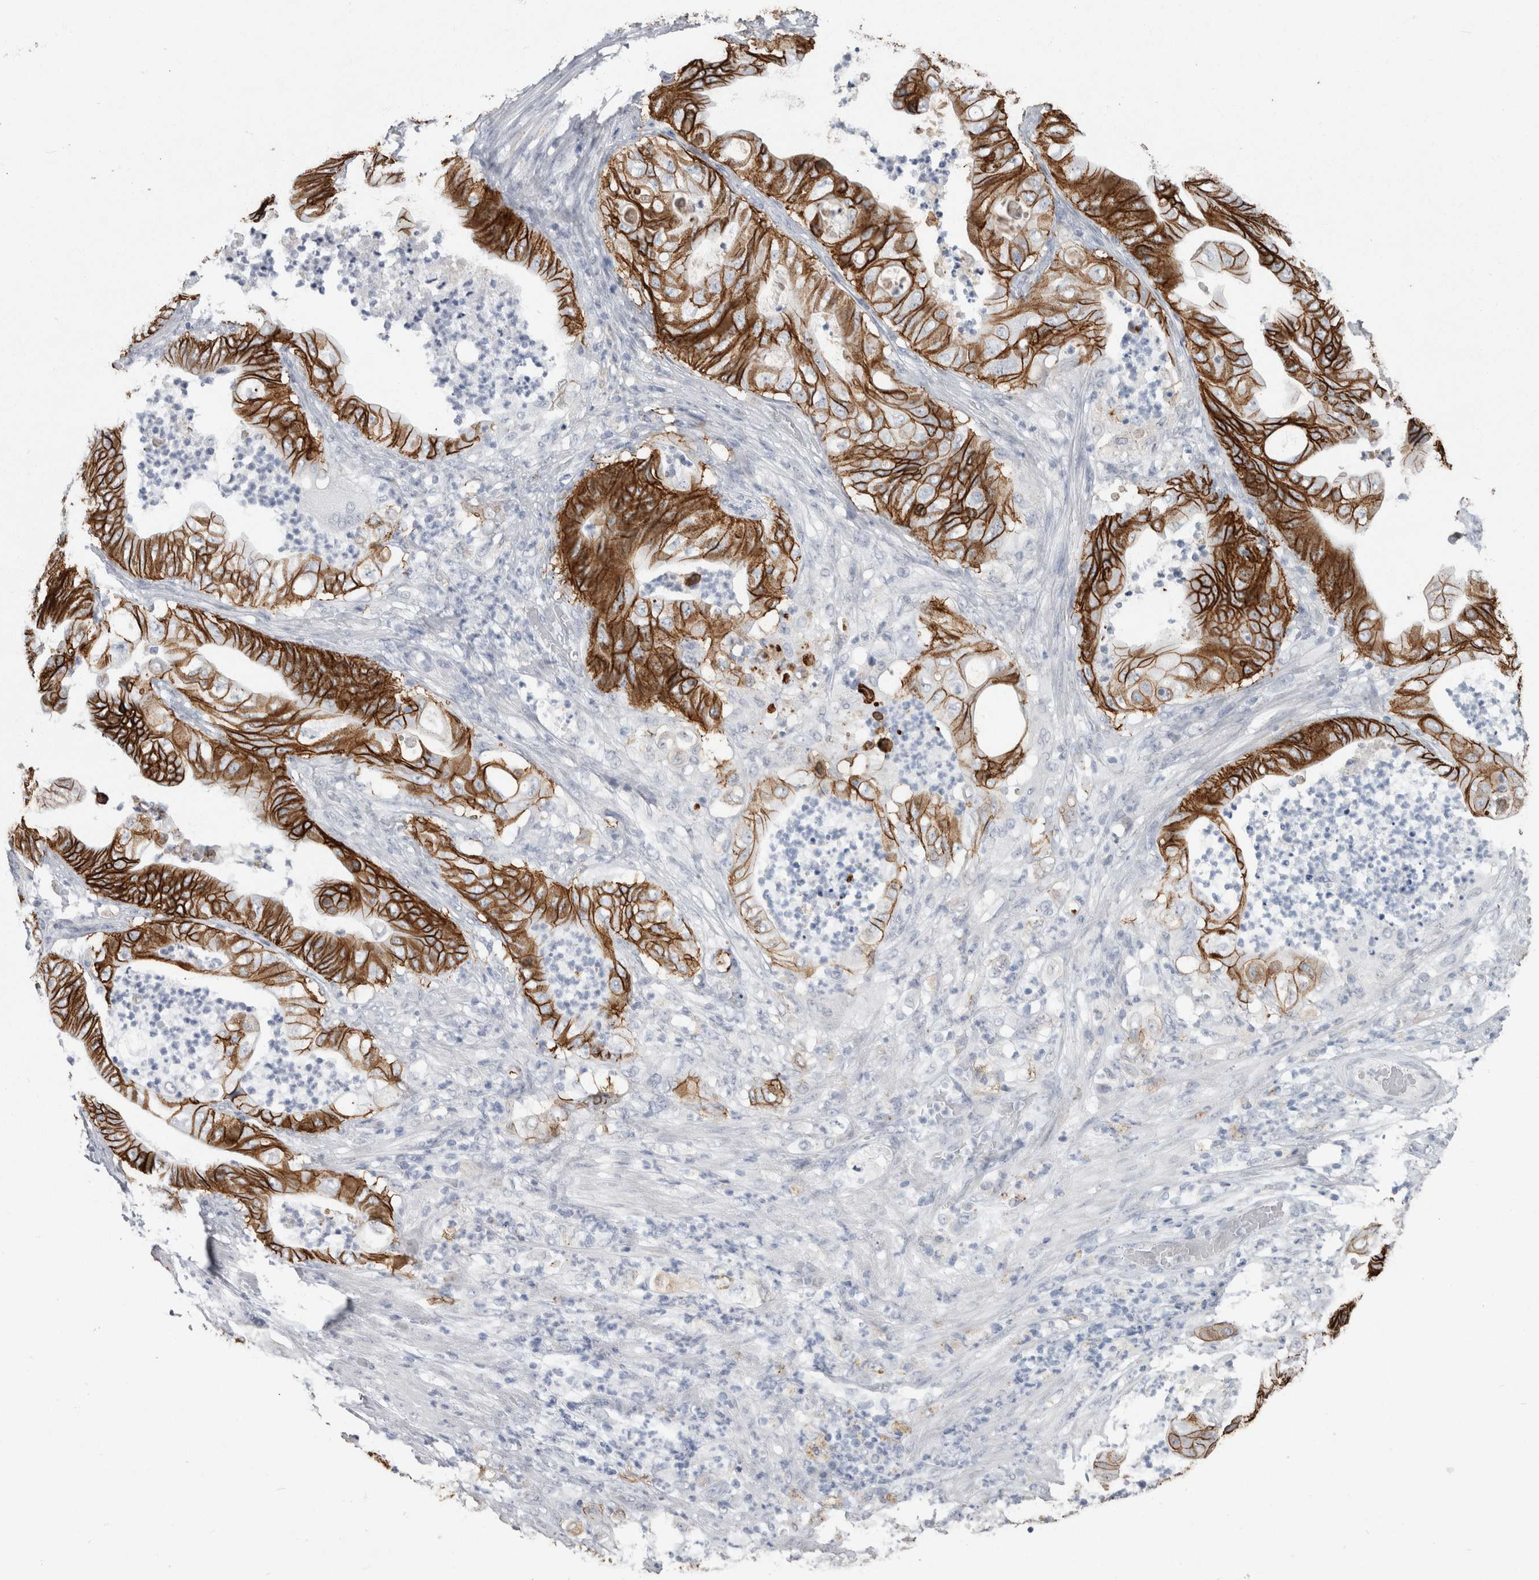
{"staining": {"intensity": "strong", "quantity": ">75%", "location": "cytoplasmic/membranous"}, "tissue": "stomach cancer", "cell_type": "Tumor cells", "image_type": "cancer", "snomed": [{"axis": "morphology", "description": "Adenocarcinoma, NOS"}, {"axis": "topography", "description": "Stomach"}], "caption": "Stomach adenocarcinoma tissue reveals strong cytoplasmic/membranous staining in about >75% of tumor cells (Brightfield microscopy of DAB IHC at high magnification).", "gene": "CDH17", "patient": {"sex": "female", "age": 73}}